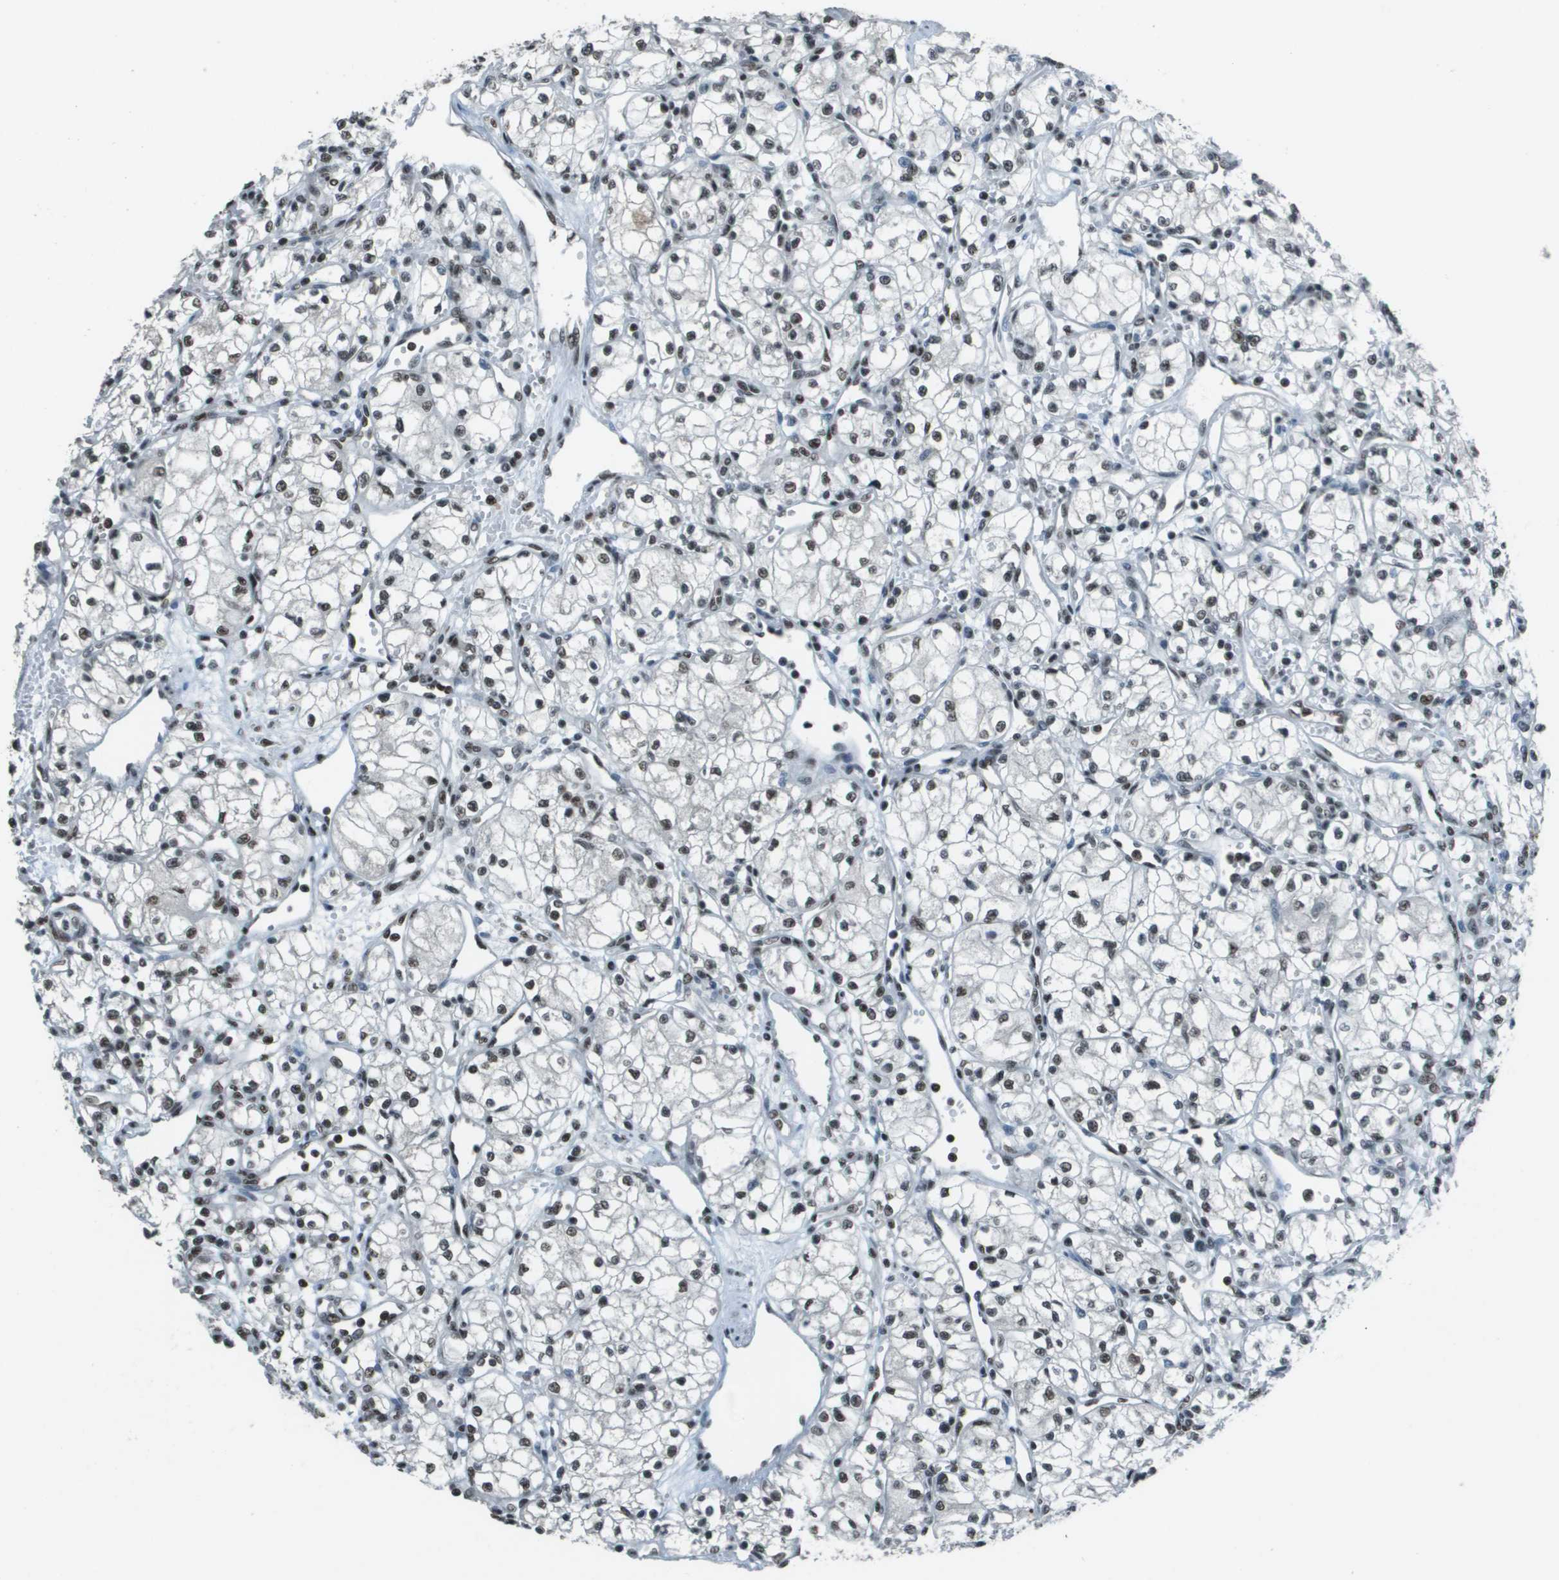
{"staining": {"intensity": "moderate", "quantity": "25%-75%", "location": "nuclear"}, "tissue": "renal cancer", "cell_type": "Tumor cells", "image_type": "cancer", "snomed": [{"axis": "morphology", "description": "Normal tissue, NOS"}, {"axis": "morphology", "description": "Adenocarcinoma, NOS"}, {"axis": "topography", "description": "Kidney"}], "caption": "An image of human renal cancer stained for a protein shows moderate nuclear brown staining in tumor cells. The staining was performed using DAB to visualize the protein expression in brown, while the nuclei were stained in blue with hematoxylin (Magnification: 20x).", "gene": "DEPDC1", "patient": {"sex": "male", "age": 59}}